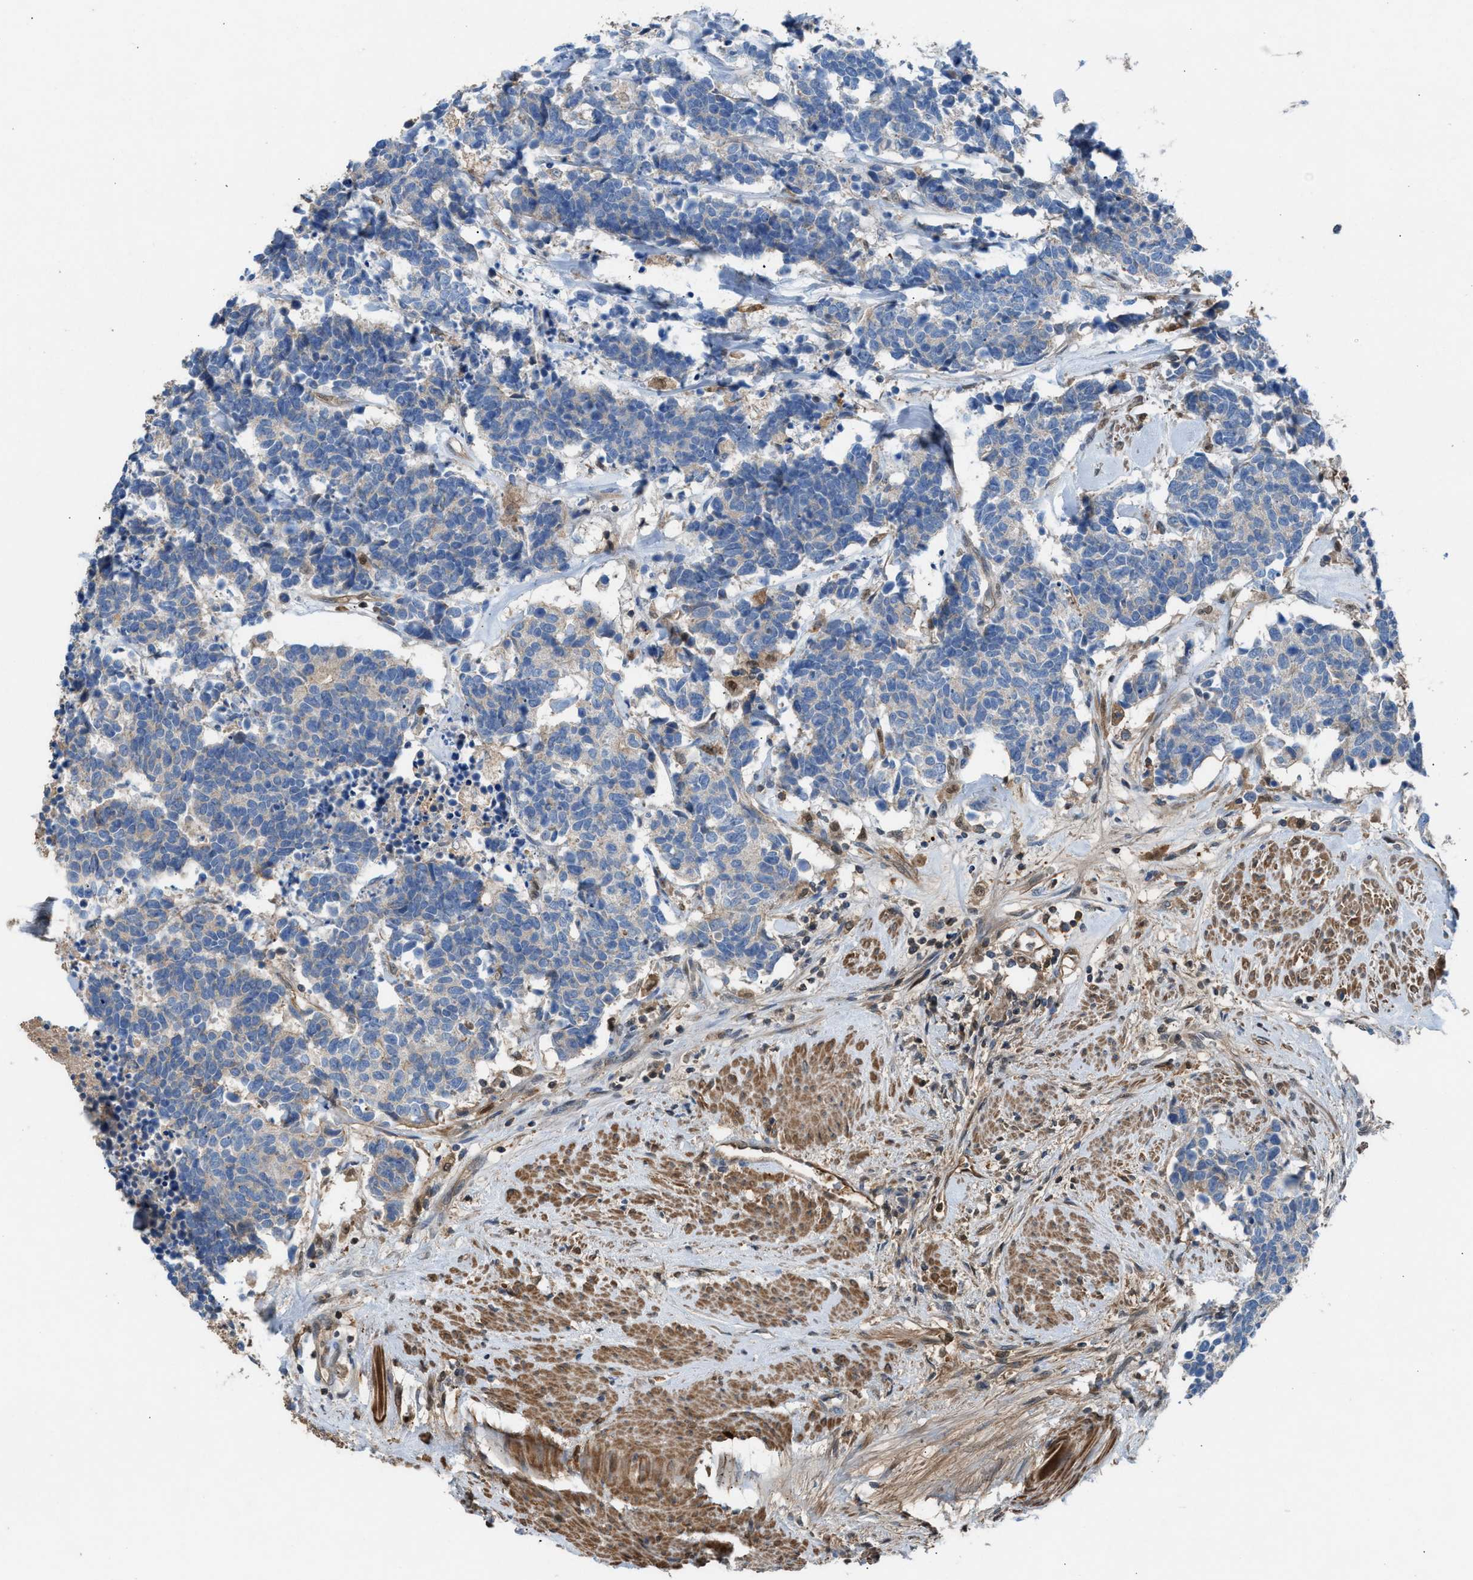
{"staining": {"intensity": "negative", "quantity": "none", "location": "none"}, "tissue": "carcinoid", "cell_type": "Tumor cells", "image_type": "cancer", "snomed": [{"axis": "morphology", "description": "Carcinoma, NOS"}, {"axis": "morphology", "description": "Carcinoid, malignant, NOS"}, {"axis": "topography", "description": "Urinary bladder"}], "caption": "Carcinoid was stained to show a protein in brown. There is no significant staining in tumor cells.", "gene": "TPK1", "patient": {"sex": "male", "age": 57}}